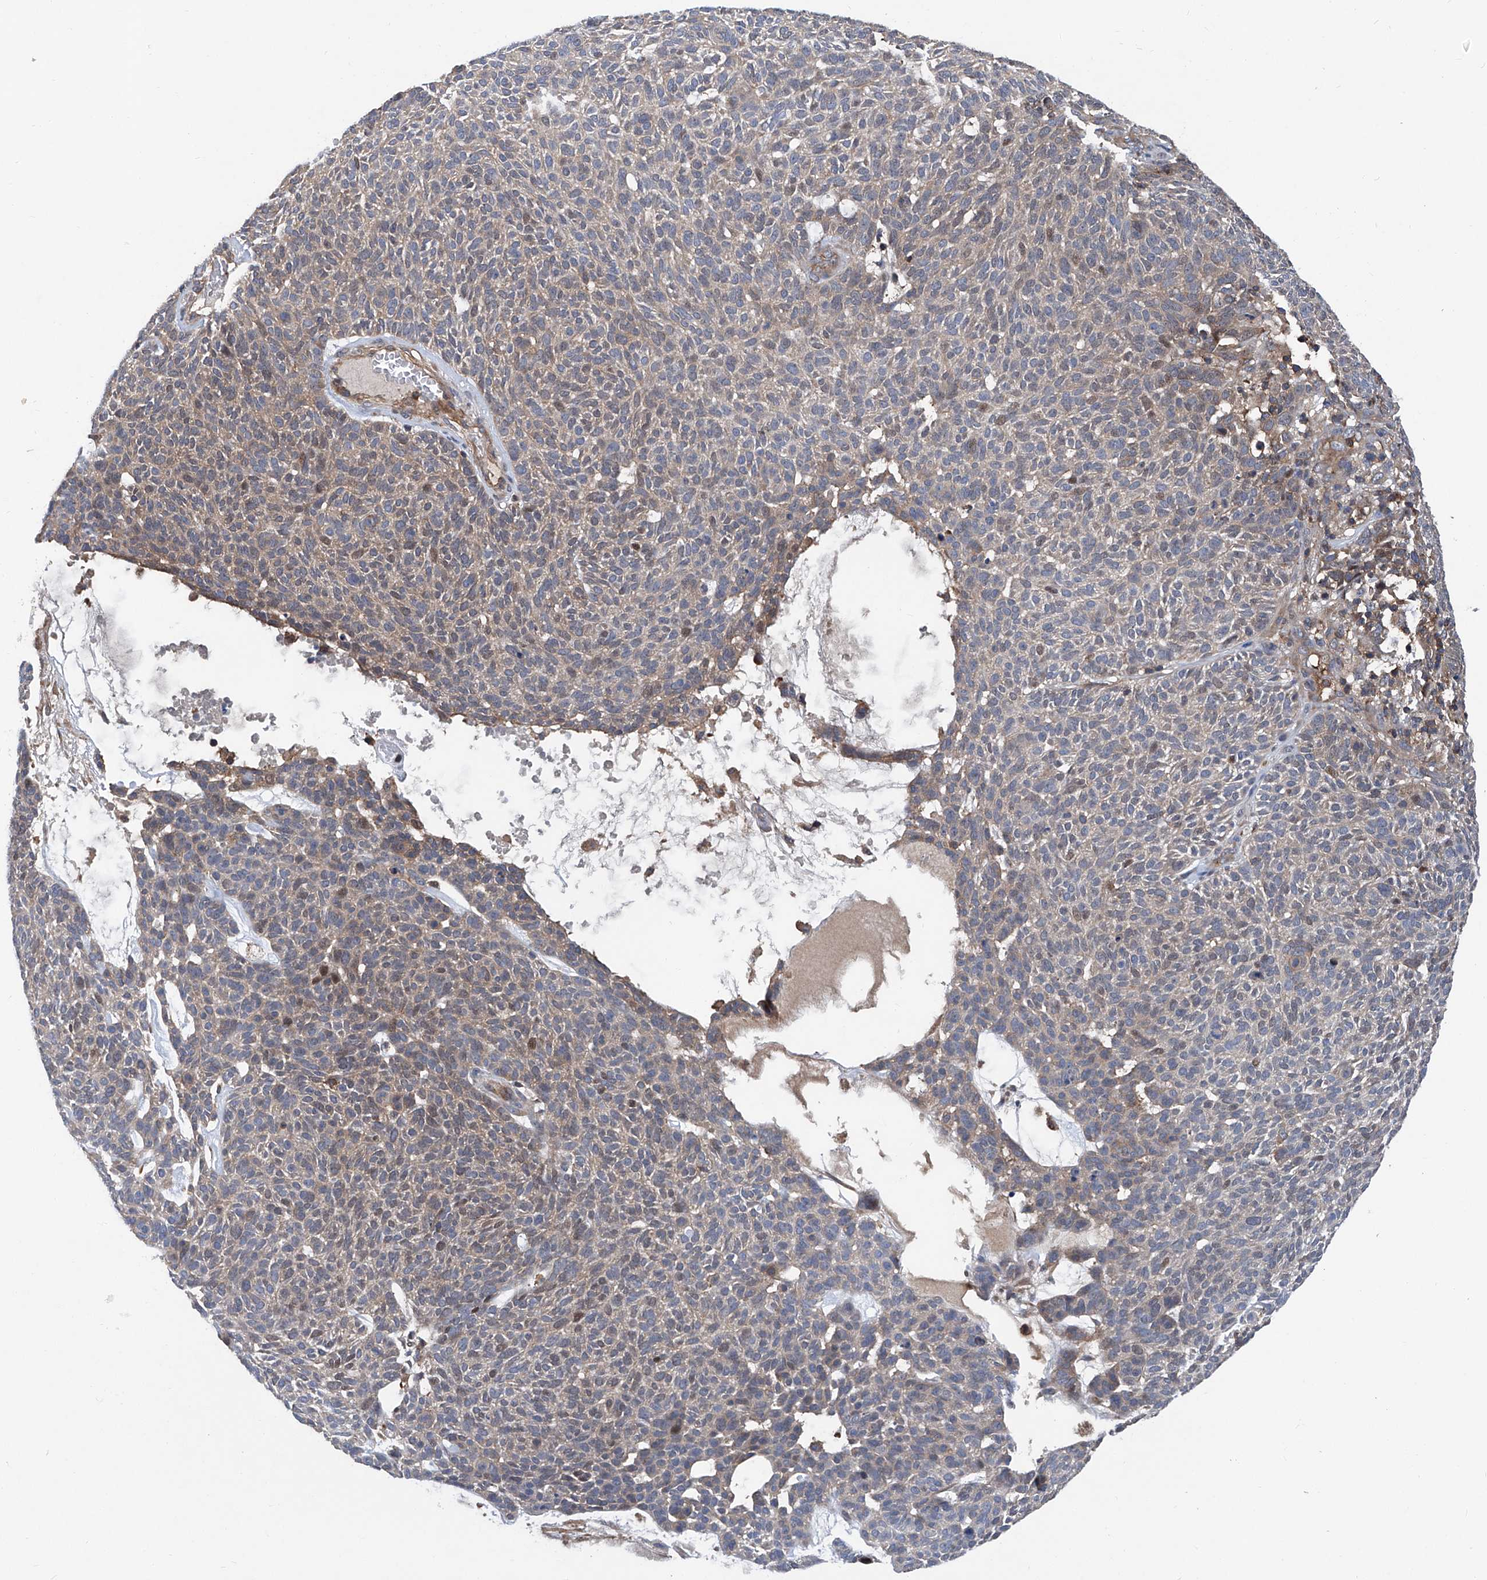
{"staining": {"intensity": "weak", "quantity": "<25%", "location": "cytoplasmic/membranous"}, "tissue": "skin cancer", "cell_type": "Tumor cells", "image_type": "cancer", "snomed": [{"axis": "morphology", "description": "Squamous cell carcinoma, NOS"}, {"axis": "topography", "description": "Skin"}], "caption": "Photomicrograph shows no protein staining in tumor cells of skin squamous cell carcinoma tissue. Nuclei are stained in blue.", "gene": "NT5C3A", "patient": {"sex": "female", "age": 90}}